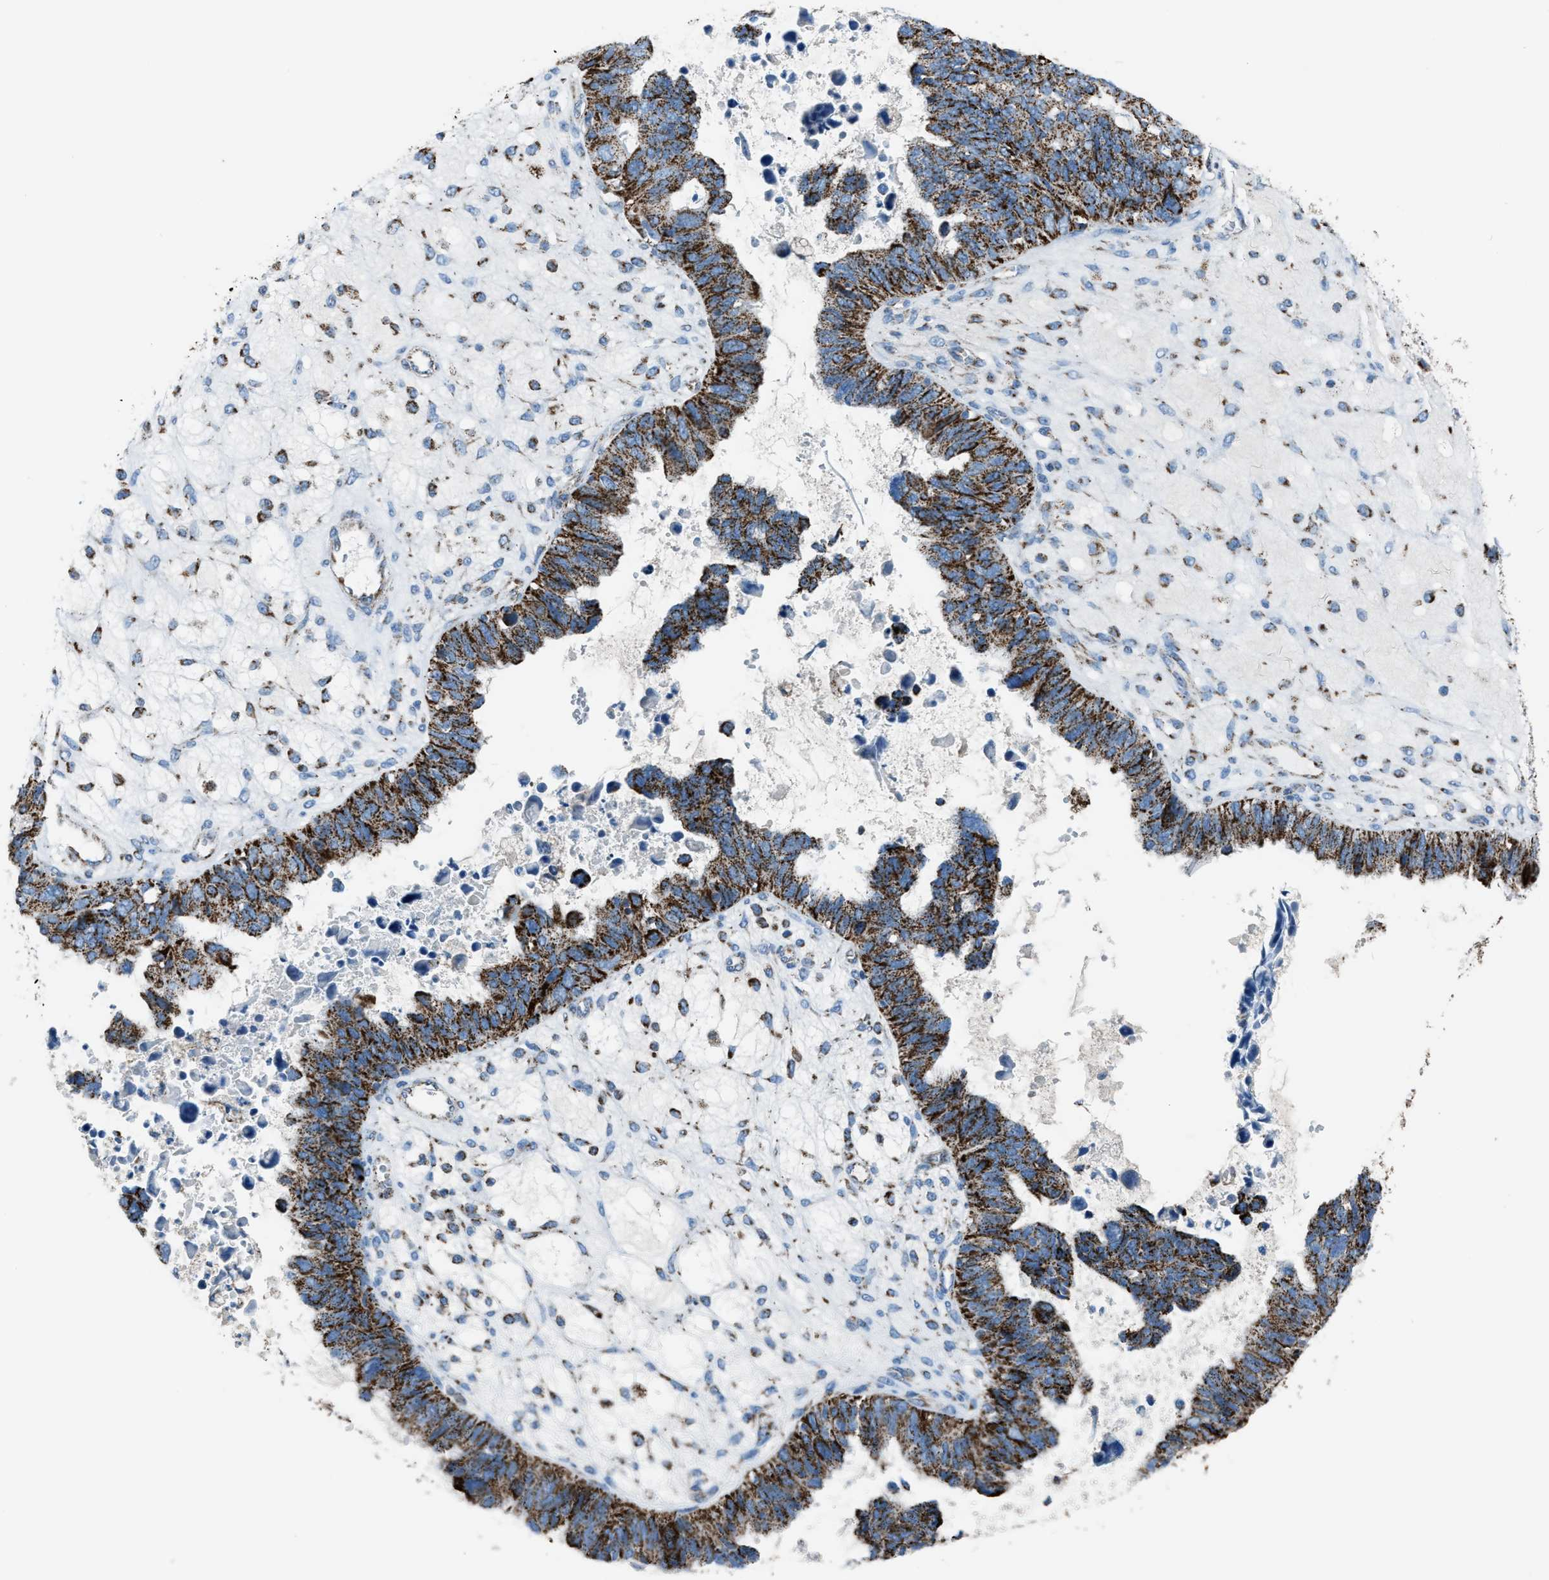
{"staining": {"intensity": "strong", "quantity": ">75%", "location": "cytoplasmic/membranous"}, "tissue": "ovarian cancer", "cell_type": "Tumor cells", "image_type": "cancer", "snomed": [{"axis": "morphology", "description": "Cystadenocarcinoma, serous, NOS"}, {"axis": "topography", "description": "Ovary"}], "caption": "Immunohistochemical staining of ovarian cancer (serous cystadenocarcinoma) exhibits high levels of strong cytoplasmic/membranous staining in about >75% of tumor cells.", "gene": "MDH2", "patient": {"sex": "female", "age": 79}}